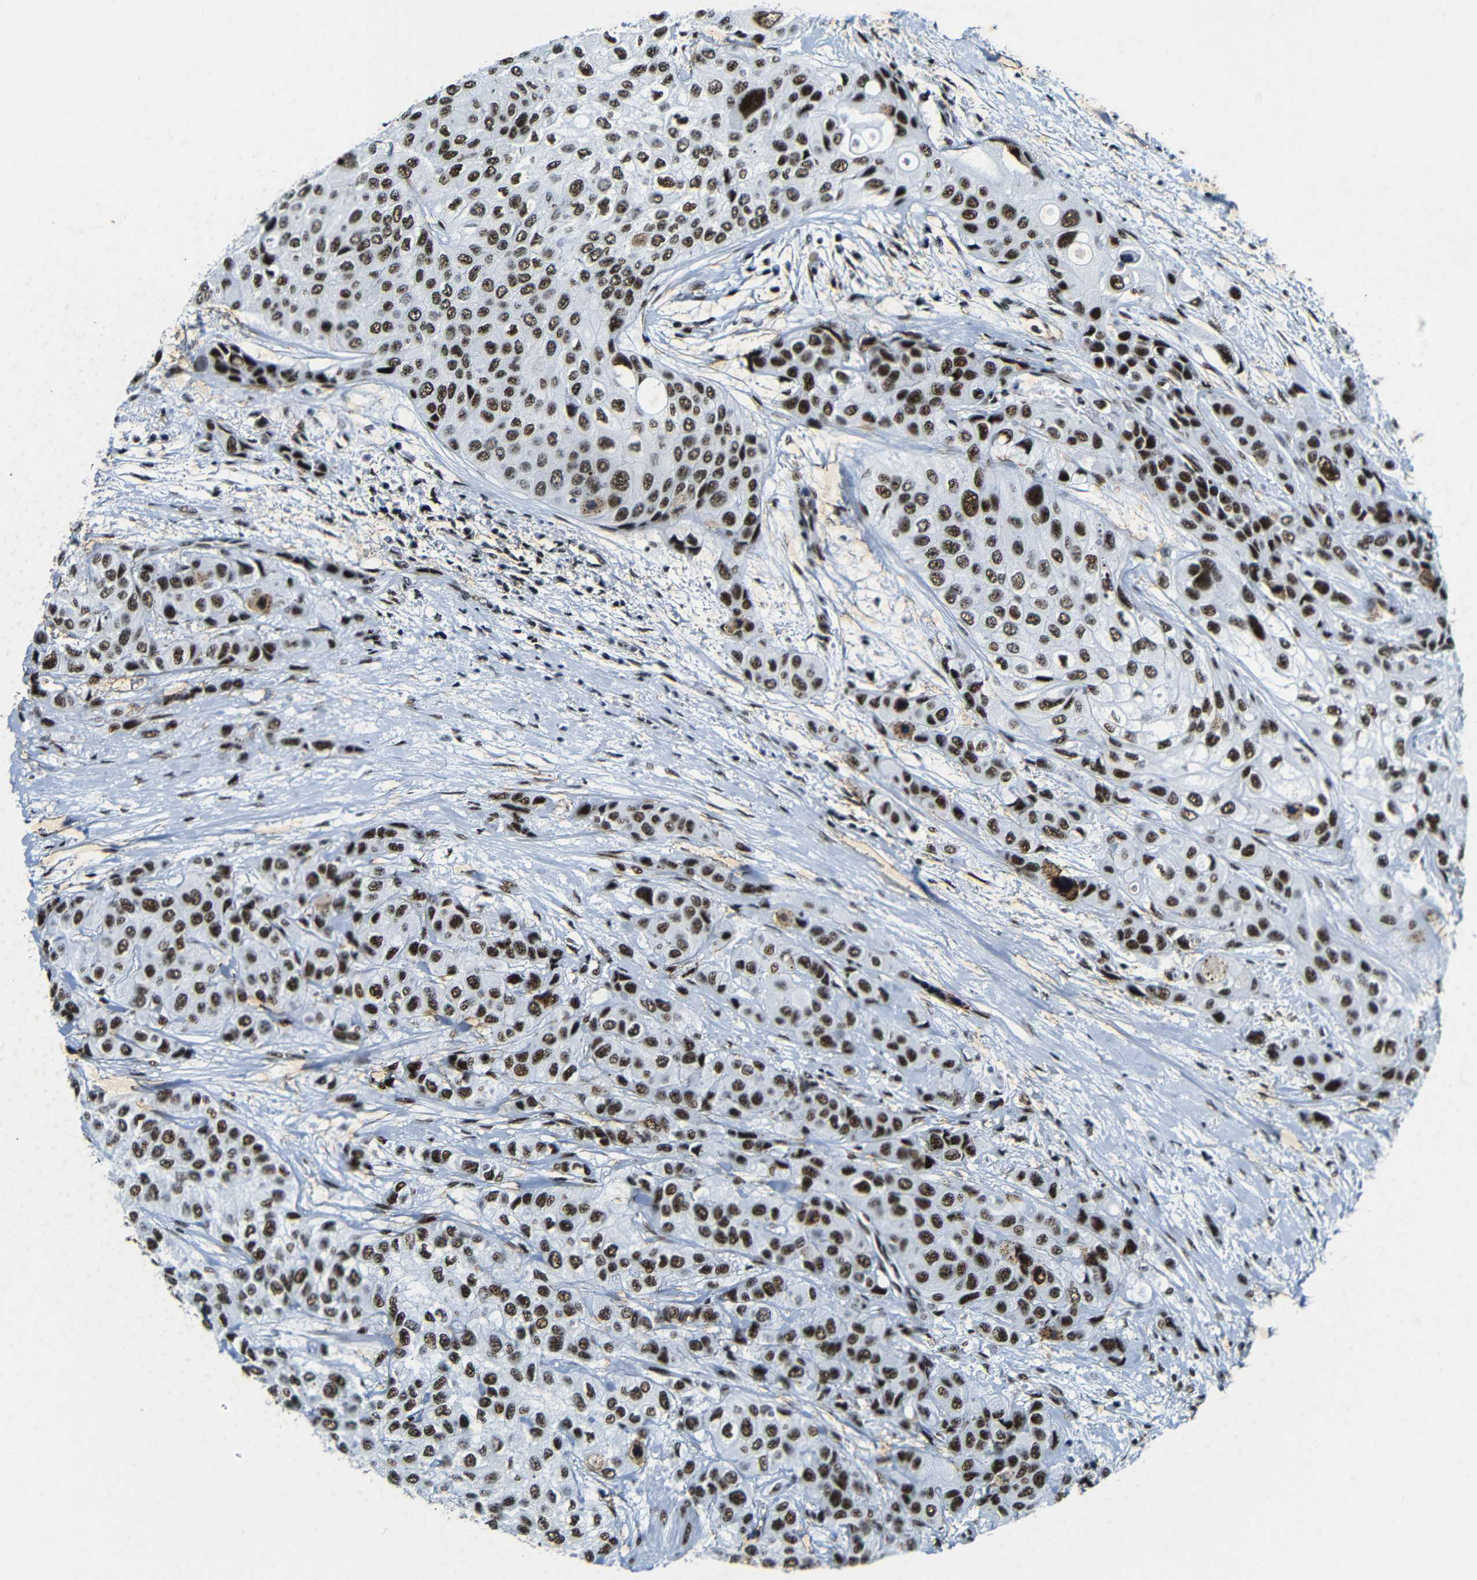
{"staining": {"intensity": "strong", "quantity": ">75%", "location": "nuclear"}, "tissue": "urothelial cancer", "cell_type": "Tumor cells", "image_type": "cancer", "snomed": [{"axis": "morphology", "description": "Urothelial carcinoma, High grade"}, {"axis": "topography", "description": "Urinary bladder"}], "caption": "Immunohistochemistry of urothelial cancer exhibits high levels of strong nuclear staining in about >75% of tumor cells. The staining is performed using DAB (3,3'-diaminobenzidine) brown chromogen to label protein expression. The nuclei are counter-stained blue using hematoxylin.", "gene": "SRSF1", "patient": {"sex": "female", "age": 56}}